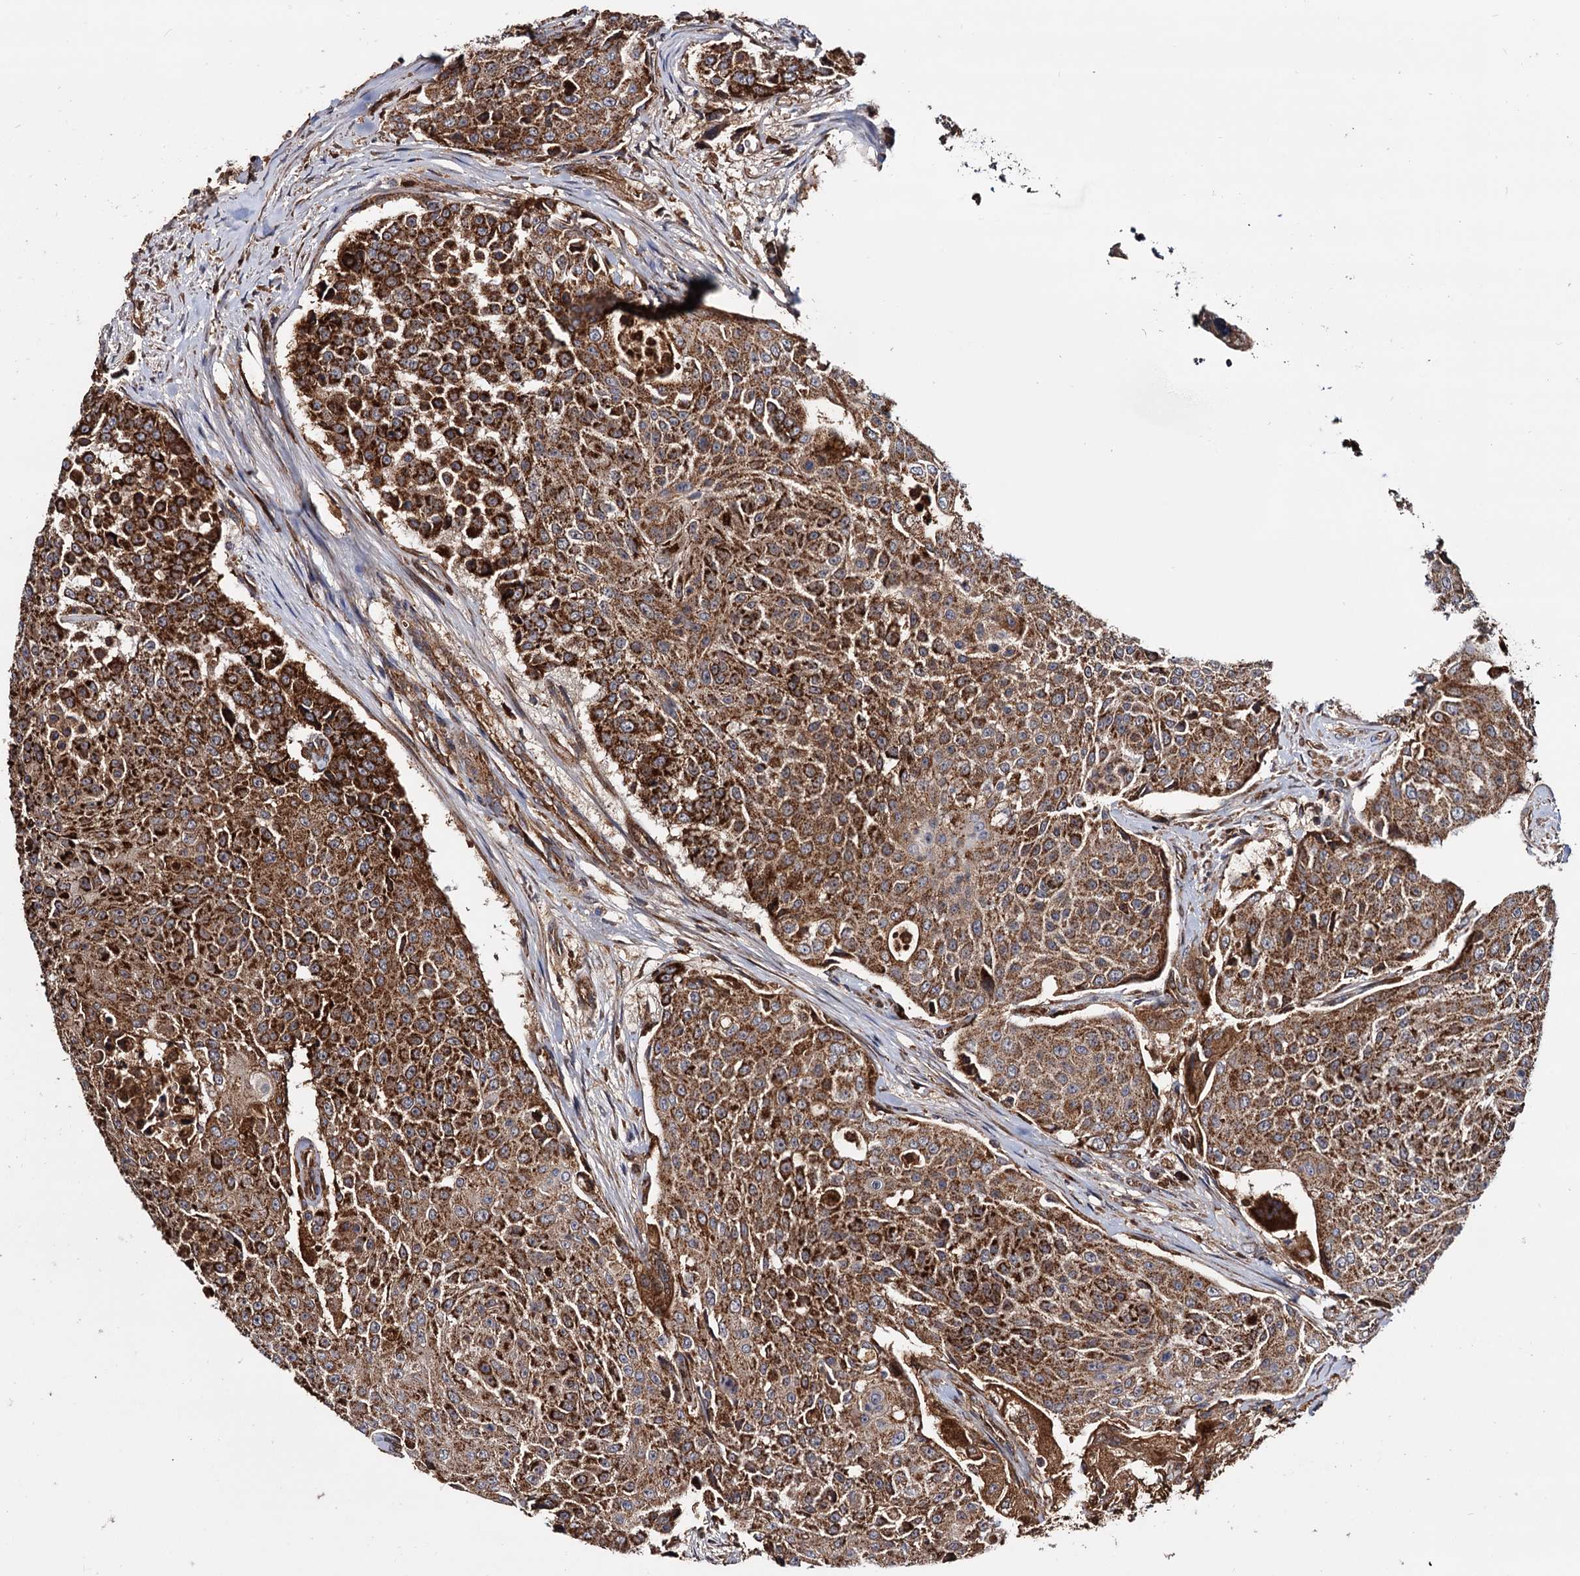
{"staining": {"intensity": "strong", "quantity": ">75%", "location": "cytoplasmic/membranous"}, "tissue": "urothelial cancer", "cell_type": "Tumor cells", "image_type": "cancer", "snomed": [{"axis": "morphology", "description": "Urothelial carcinoma, High grade"}, {"axis": "topography", "description": "Urinary bladder"}], "caption": "Human high-grade urothelial carcinoma stained with a brown dye demonstrates strong cytoplasmic/membranous positive staining in approximately >75% of tumor cells.", "gene": "MRPL42", "patient": {"sex": "female", "age": 63}}